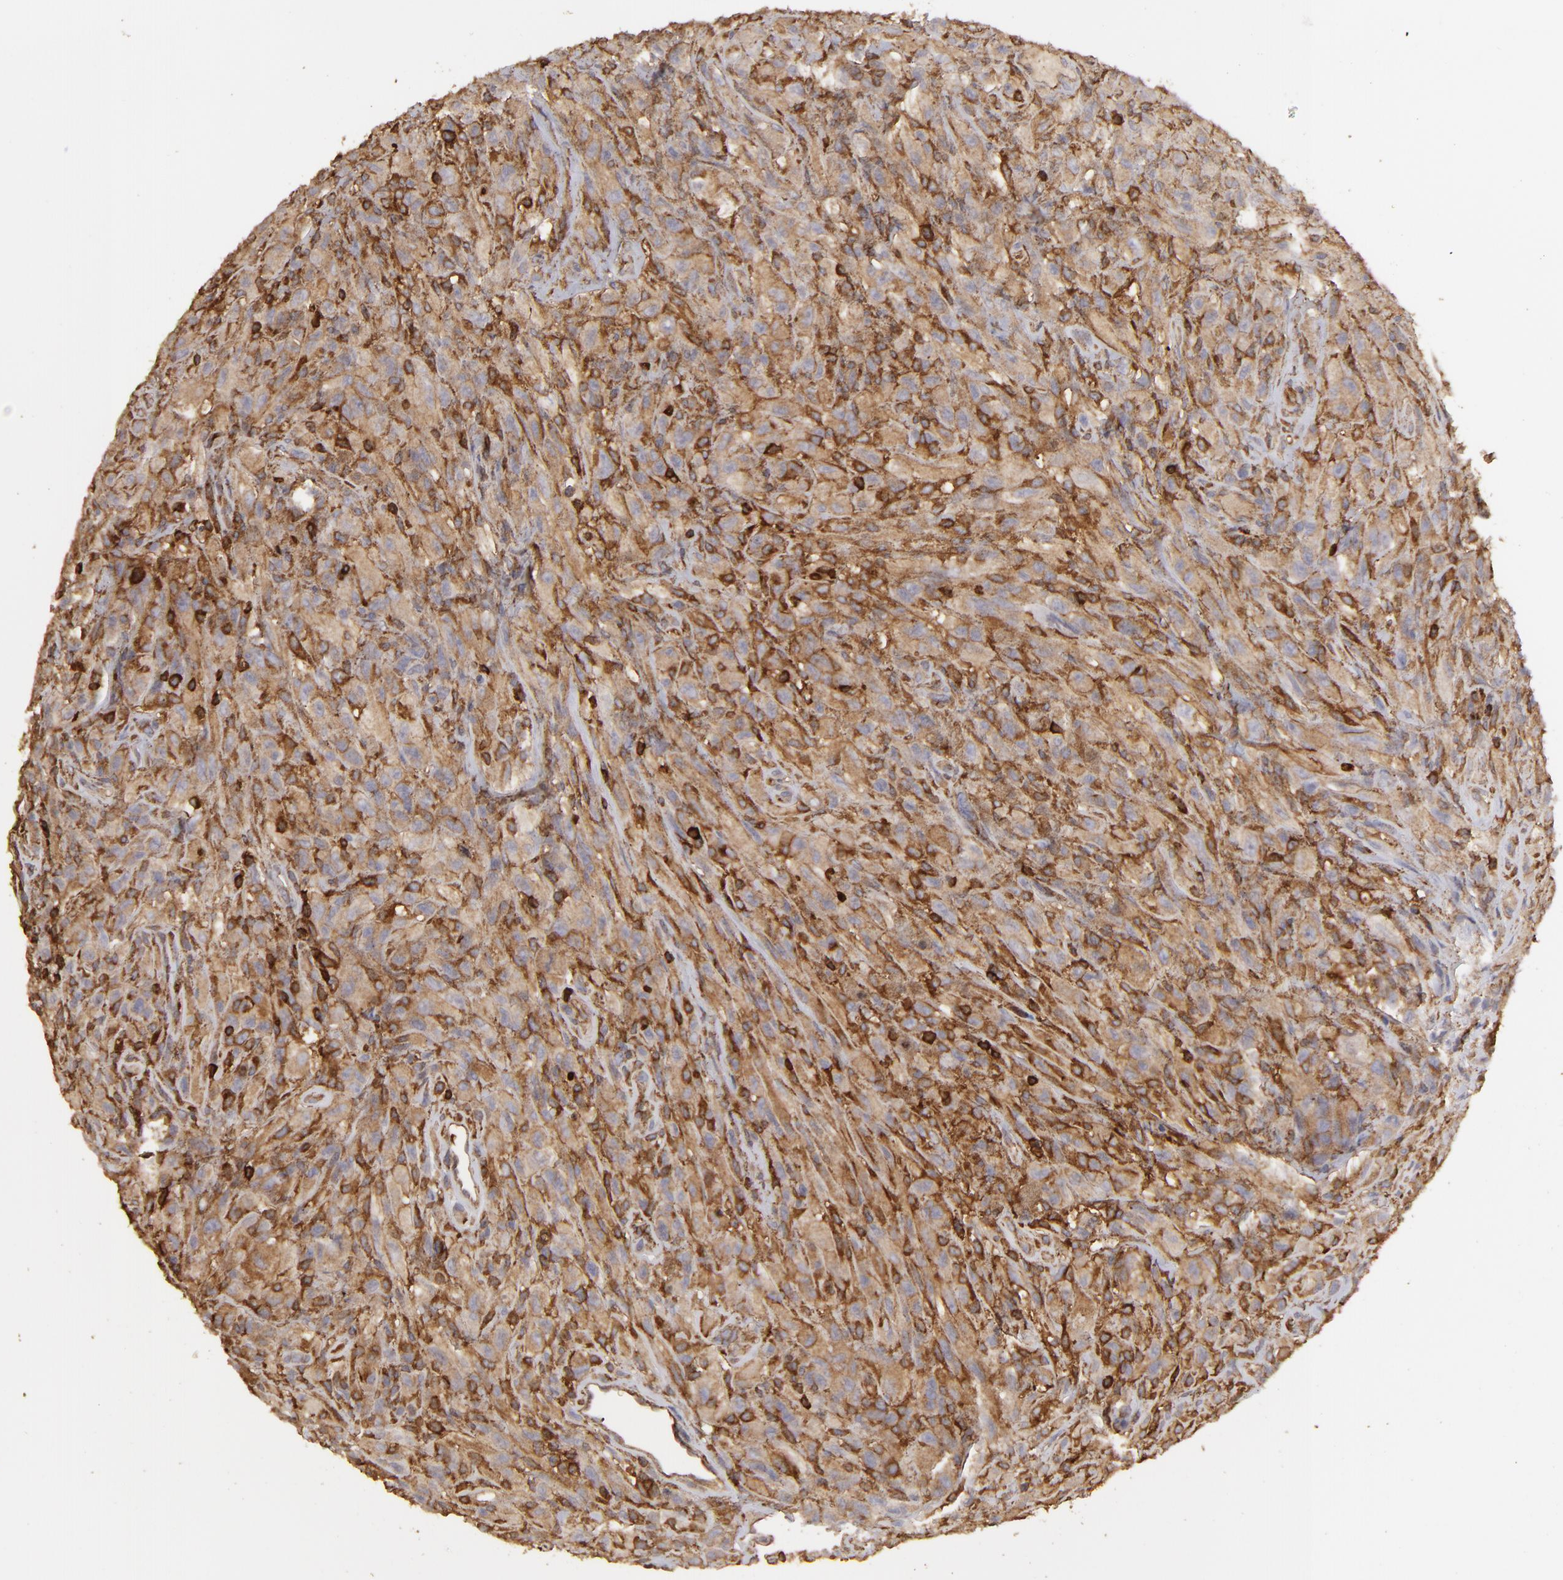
{"staining": {"intensity": "moderate", "quantity": ">75%", "location": "cytoplasmic/membranous"}, "tissue": "glioma", "cell_type": "Tumor cells", "image_type": "cancer", "snomed": [{"axis": "morphology", "description": "Glioma, malignant, High grade"}, {"axis": "topography", "description": "Brain"}], "caption": "Tumor cells display medium levels of moderate cytoplasmic/membranous positivity in about >75% of cells in glioma. The protein of interest is stained brown, and the nuclei are stained in blue (DAB (3,3'-diaminobenzidine) IHC with brightfield microscopy, high magnification).", "gene": "ACTB", "patient": {"sex": "male", "age": 48}}